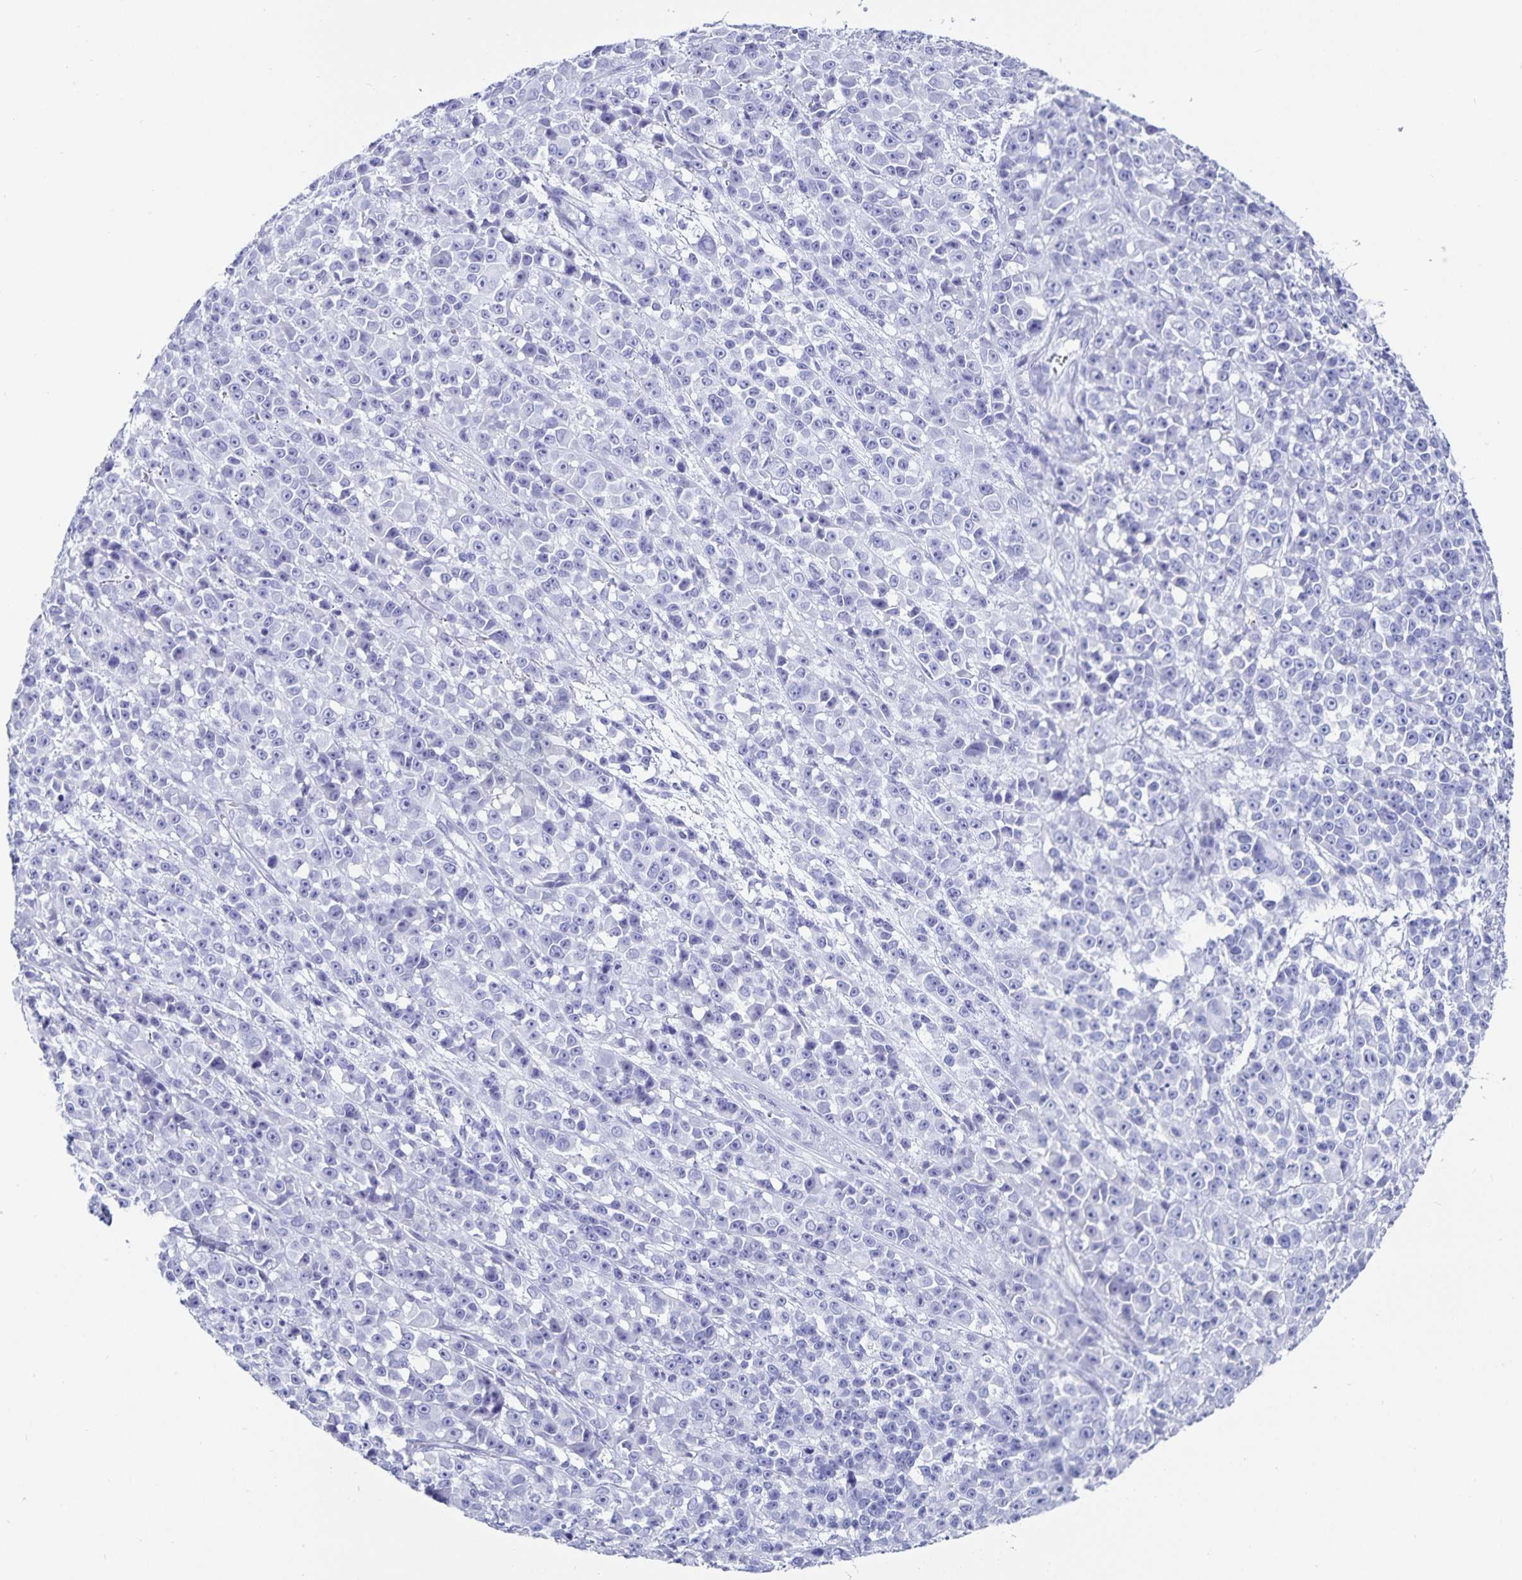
{"staining": {"intensity": "negative", "quantity": "none", "location": "none"}, "tissue": "melanoma", "cell_type": "Tumor cells", "image_type": "cancer", "snomed": [{"axis": "morphology", "description": "Malignant melanoma, NOS"}, {"axis": "topography", "description": "Skin"}, {"axis": "topography", "description": "Skin of back"}], "caption": "Tumor cells are negative for brown protein staining in melanoma.", "gene": "C19orf73", "patient": {"sex": "male", "age": 91}}